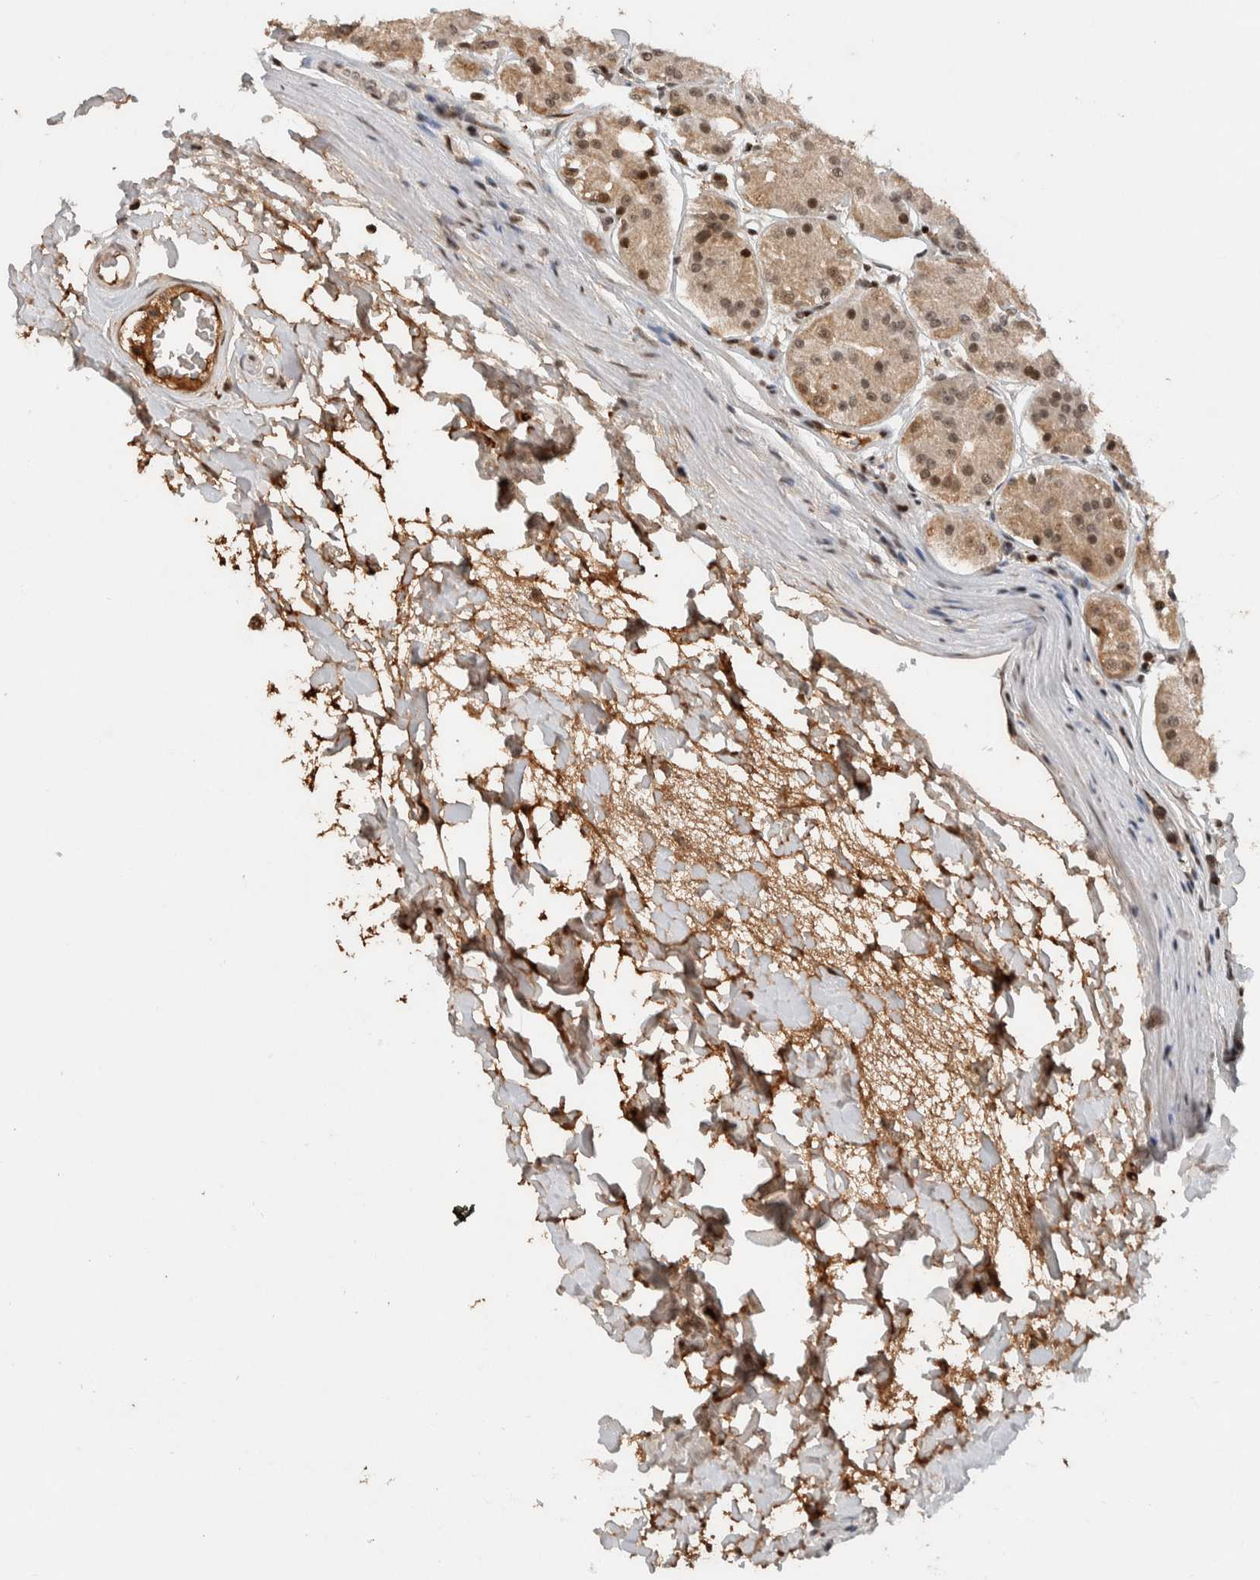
{"staining": {"intensity": "moderate", "quantity": "<25%", "location": "nuclear"}, "tissue": "stomach", "cell_type": "Glandular cells", "image_type": "normal", "snomed": [{"axis": "morphology", "description": "Normal tissue, NOS"}, {"axis": "topography", "description": "Stomach"}, {"axis": "topography", "description": "Stomach, lower"}], "caption": "The histopathology image reveals staining of normal stomach, revealing moderate nuclear protein positivity (brown color) within glandular cells. (DAB (3,3'-diaminobenzidine) IHC with brightfield microscopy, high magnification).", "gene": "ZNF521", "patient": {"sex": "female", "age": 56}}